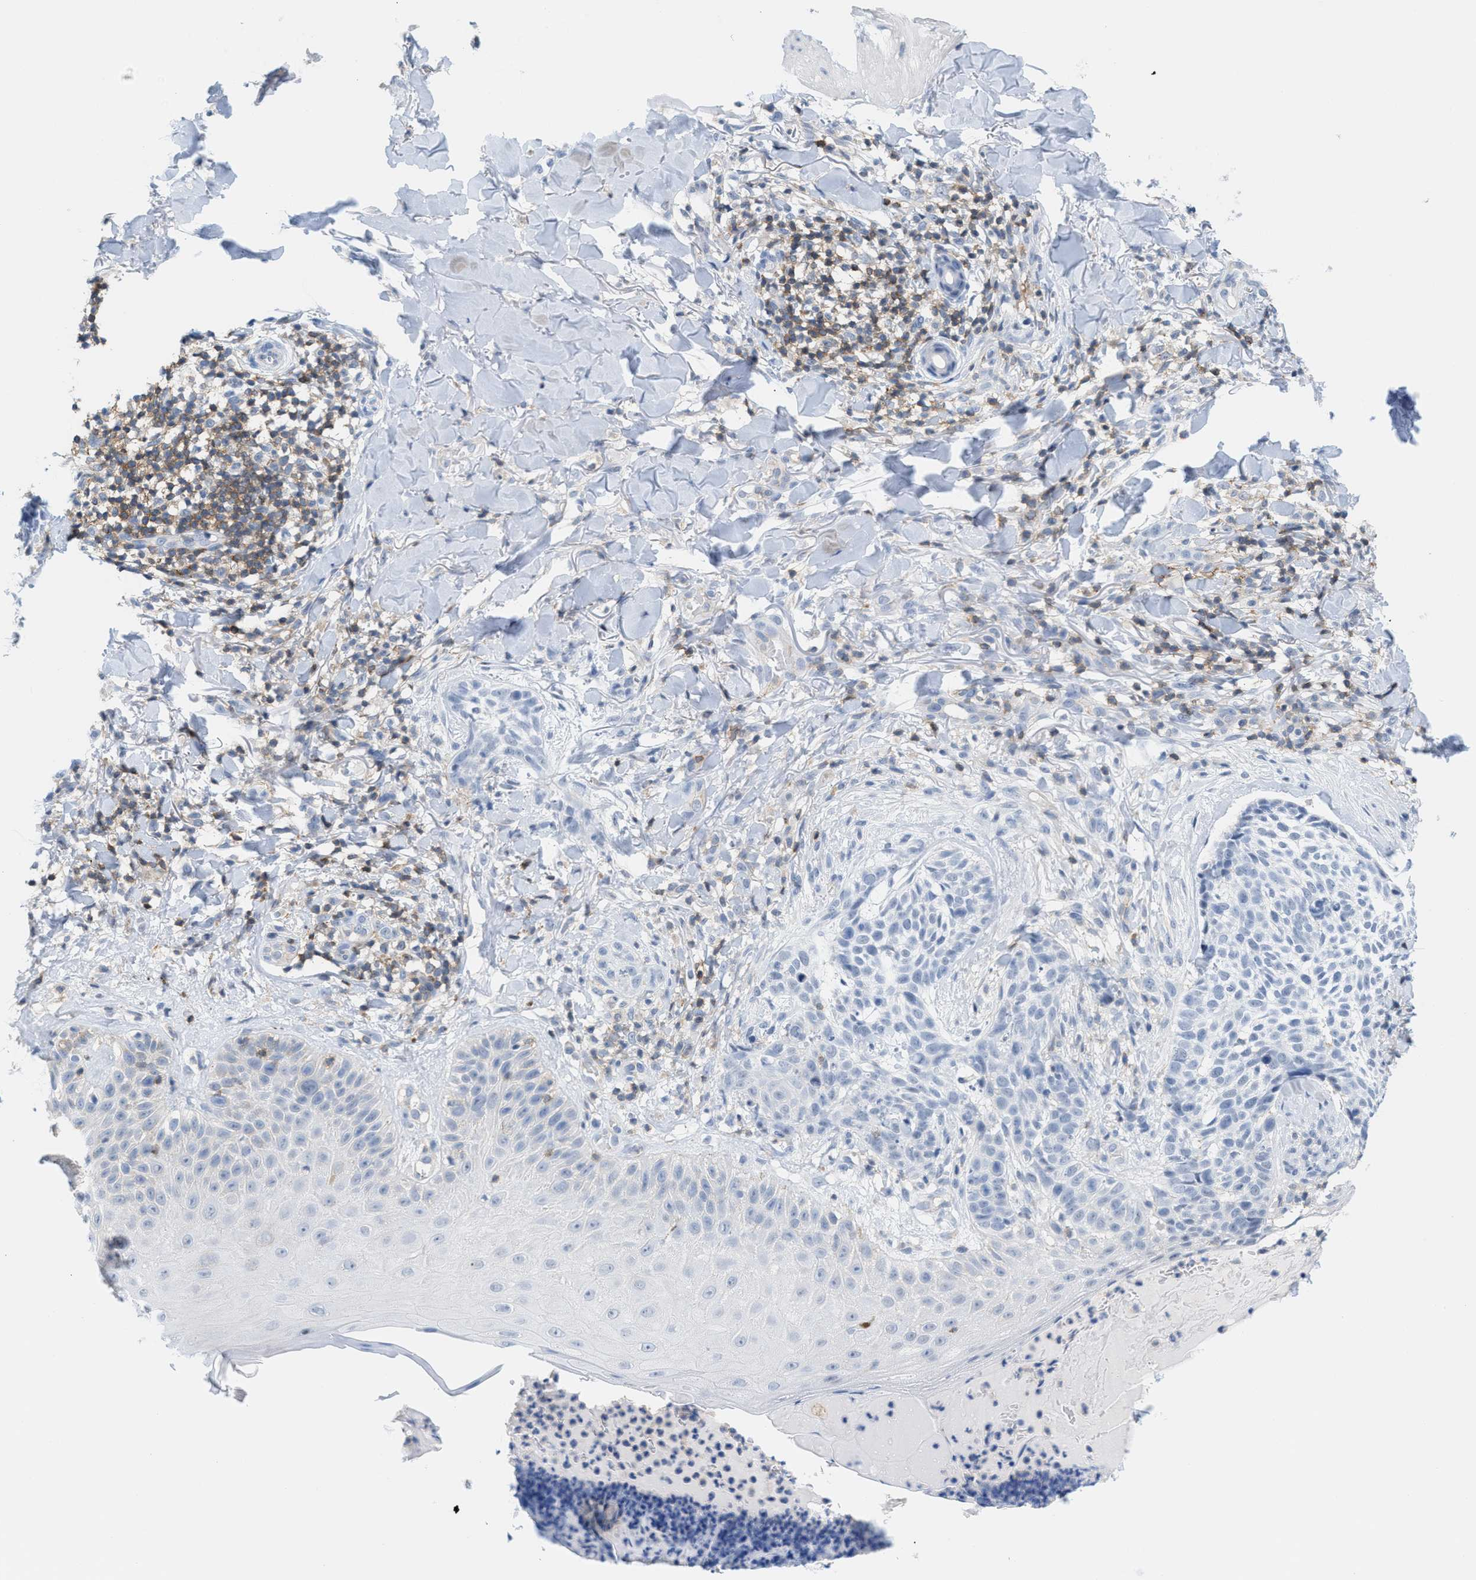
{"staining": {"intensity": "negative", "quantity": "none", "location": "none"}, "tissue": "skin cancer", "cell_type": "Tumor cells", "image_type": "cancer", "snomed": [{"axis": "morphology", "description": "Normal tissue, NOS"}, {"axis": "morphology", "description": "Basal cell carcinoma"}, {"axis": "topography", "description": "Skin"}], "caption": "Skin cancer (basal cell carcinoma) was stained to show a protein in brown. There is no significant staining in tumor cells.", "gene": "IL16", "patient": {"sex": "male", "age": 67}}